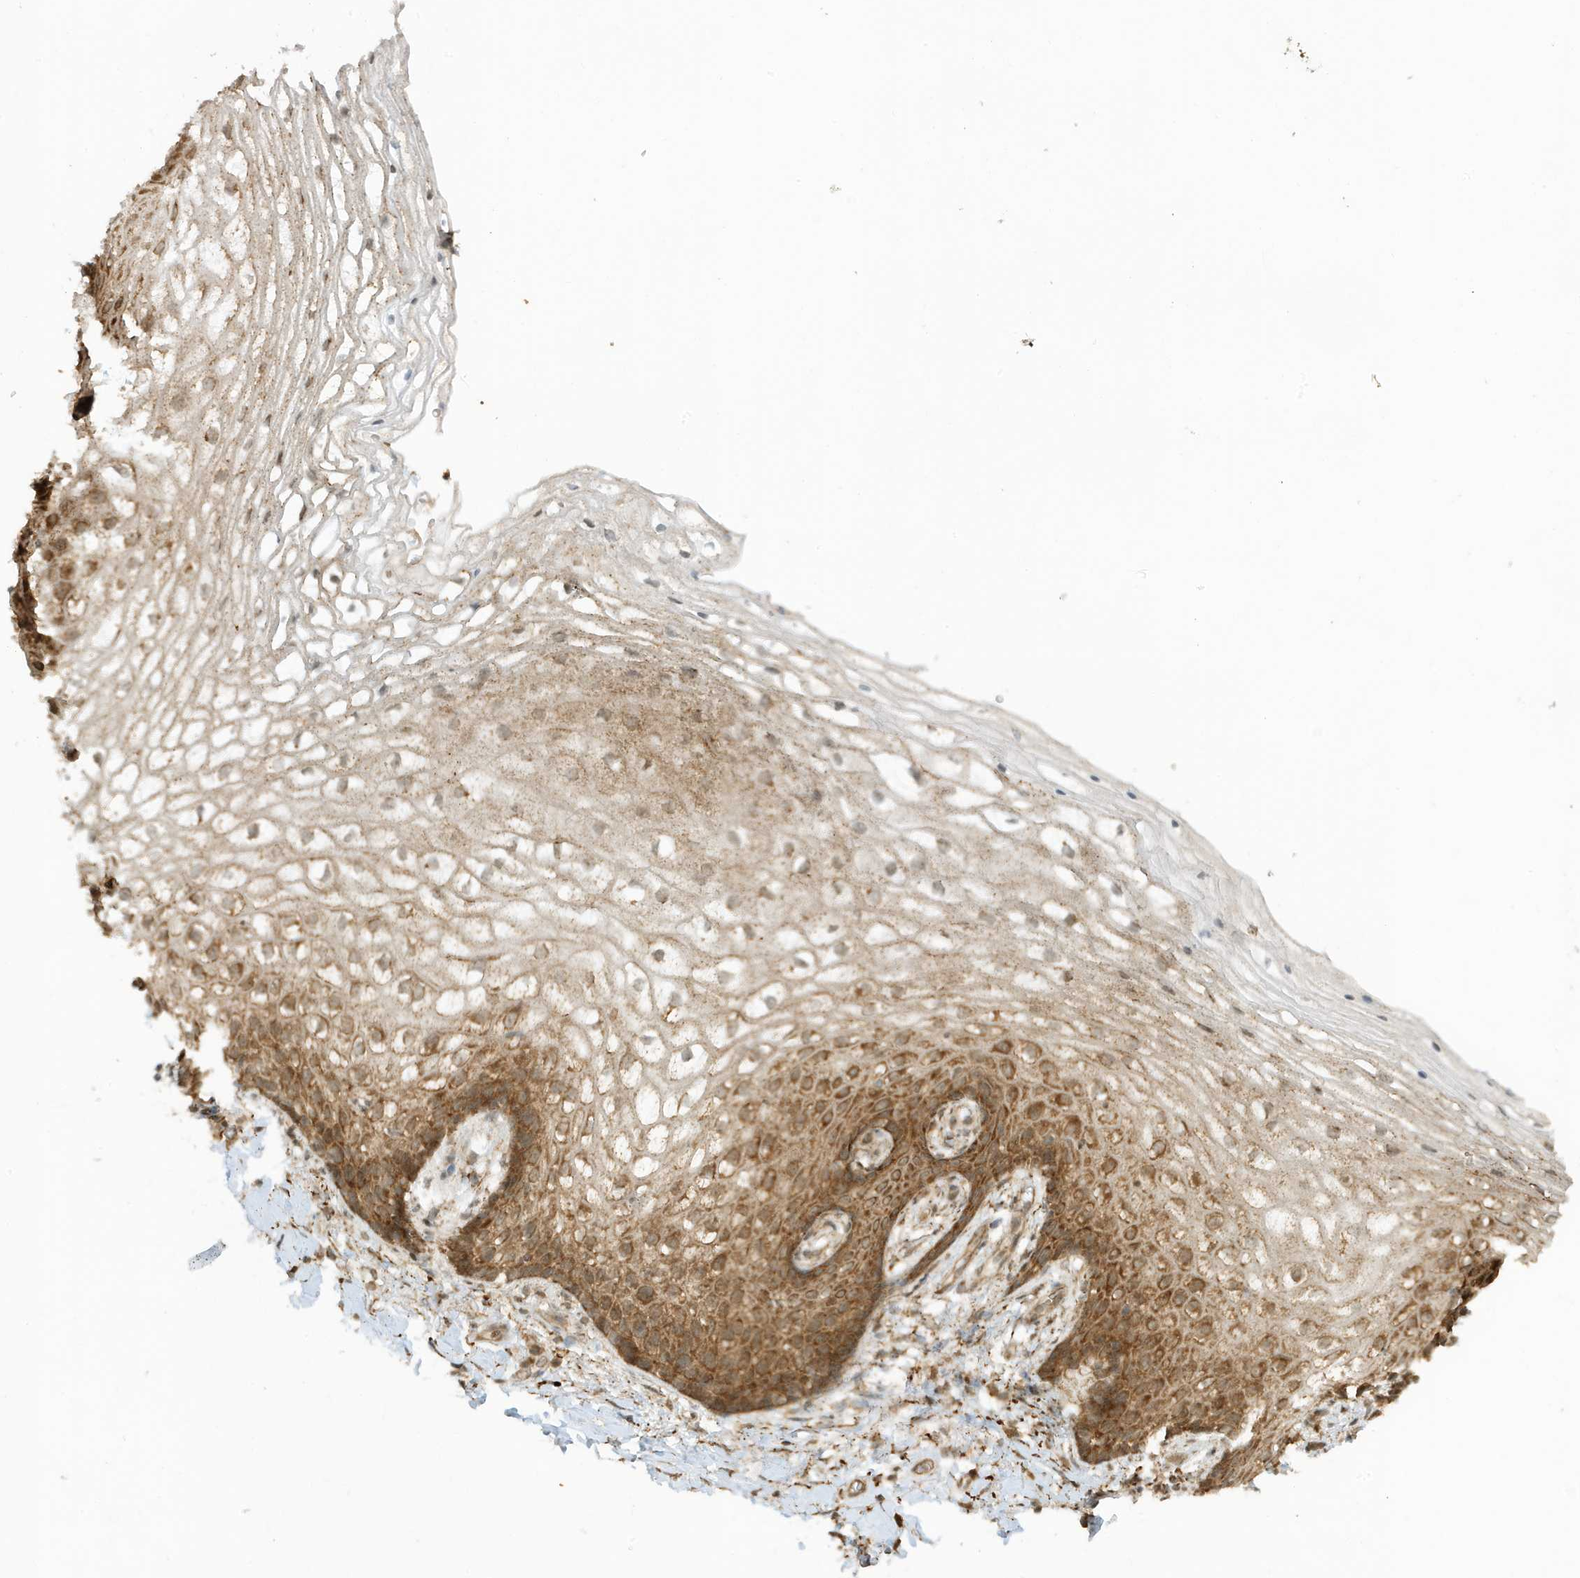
{"staining": {"intensity": "moderate", "quantity": "25%-75%", "location": "cytoplasmic/membranous"}, "tissue": "vagina", "cell_type": "Squamous epithelial cells", "image_type": "normal", "snomed": [{"axis": "morphology", "description": "Normal tissue, NOS"}, {"axis": "topography", "description": "Vagina"}], "caption": "Normal vagina exhibits moderate cytoplasmic/membranous staining in about 25%-75% of squamous epithelial cells (Brightfield microscopy of DAB IHC at high magnification)..", "gene": "DHX36", "patient": {"sex": "female", "age": 60}}